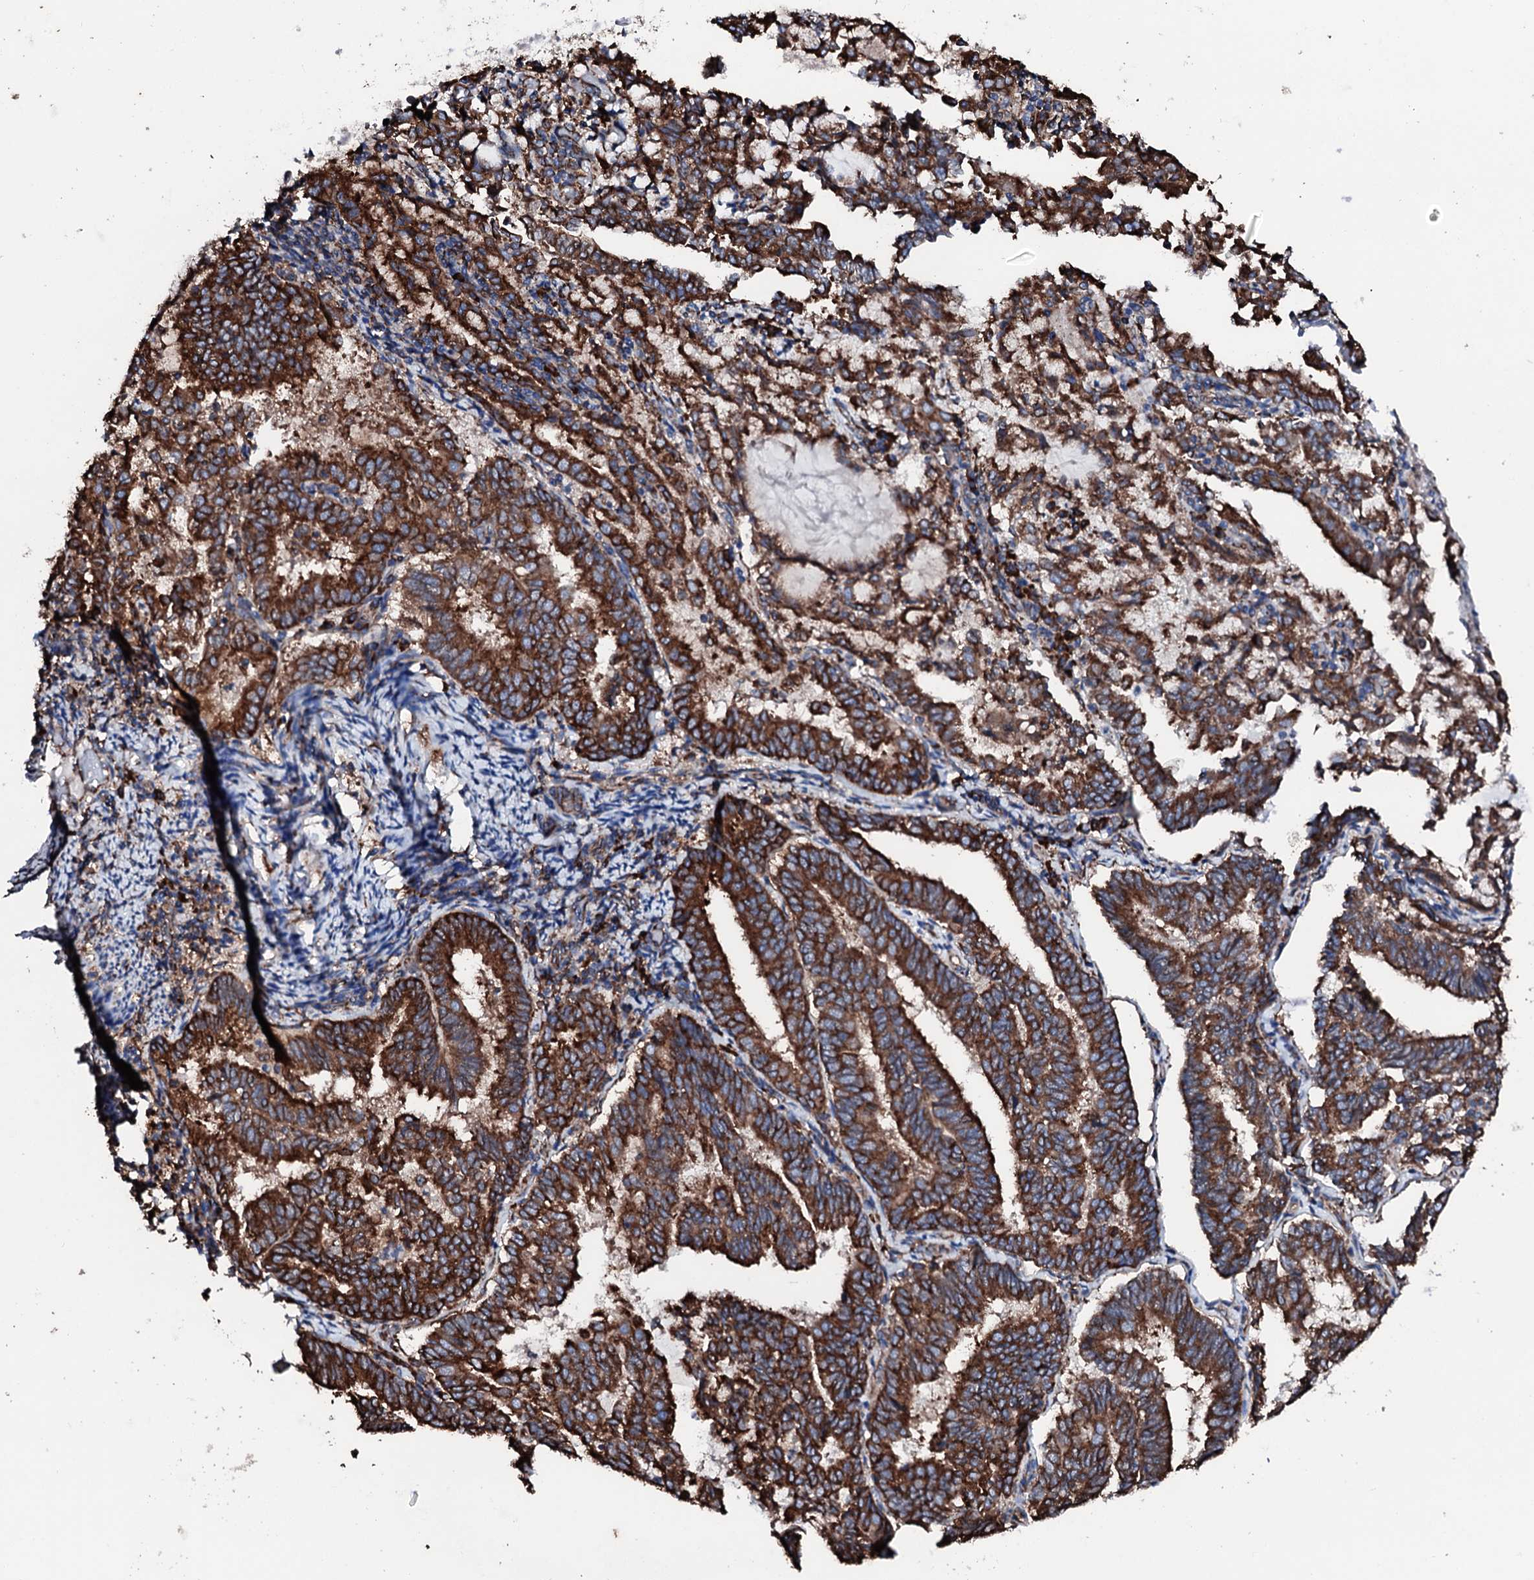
{"staining": {"intensity": "strong", "quantity": ">75%", "location": "cytoplasmic/membranous"}, "tissue": "endometrial cancer", "cell_type": "Tumor cells", "image_type": "cancer", "snomed": [{"axis": "morphology", "description": "Adenocarcinoma, NOS"}, {"axis": "topography", "description": "Endometrium"}], "caption": "Approximately >75% of tumor cells in human endometrial cancer show strong cytoplasmic/membranous protein staining as visualized by brown immunohistochemical staining.", "gene": "AMDHD1", "patient": {"sex": "female", "age": 80}}